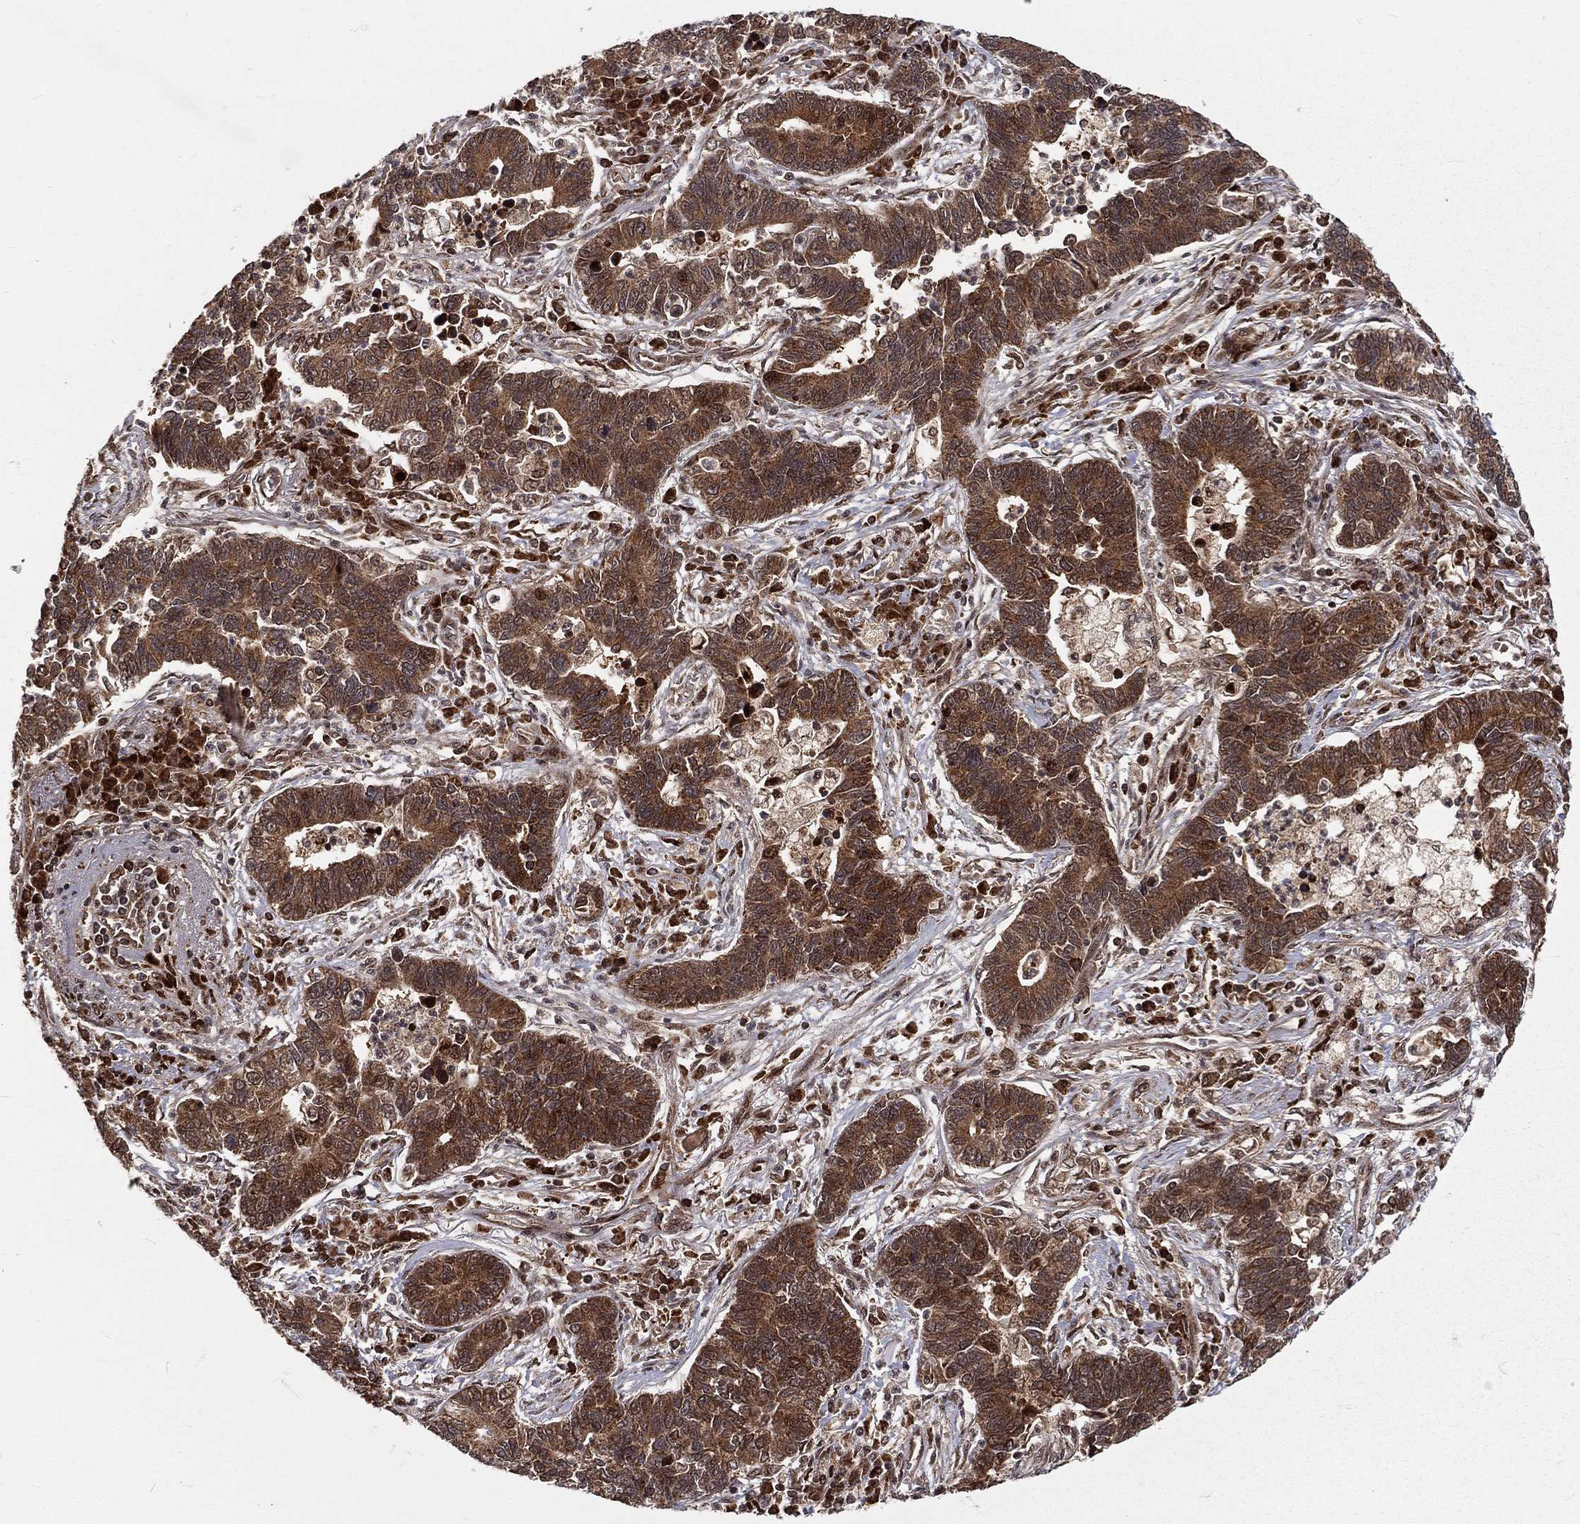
{"staining": {"intensity": "strong", "quantity": ">75%", "location": "cytoplasmic/membranous"}, "tissue": "lung cancer", "cell_type": "Tumor cells", "image_type": "cancer", "snomed": [{"axis": "morphology", "description": "Adenocarcinoma, NOS"}, {"axis": "topography", "description": "Lung"}], "caption": "Immunohistochemistry (IHC) histopathology image of human lung adenocarcinoma stained for a protein (brown), which shows high levels of strong cytoplasmic/membranous positivity in approximately >75% of tumor cells.", "gene": "MDM2", "patient": {"sex": "female", "age": 57}}